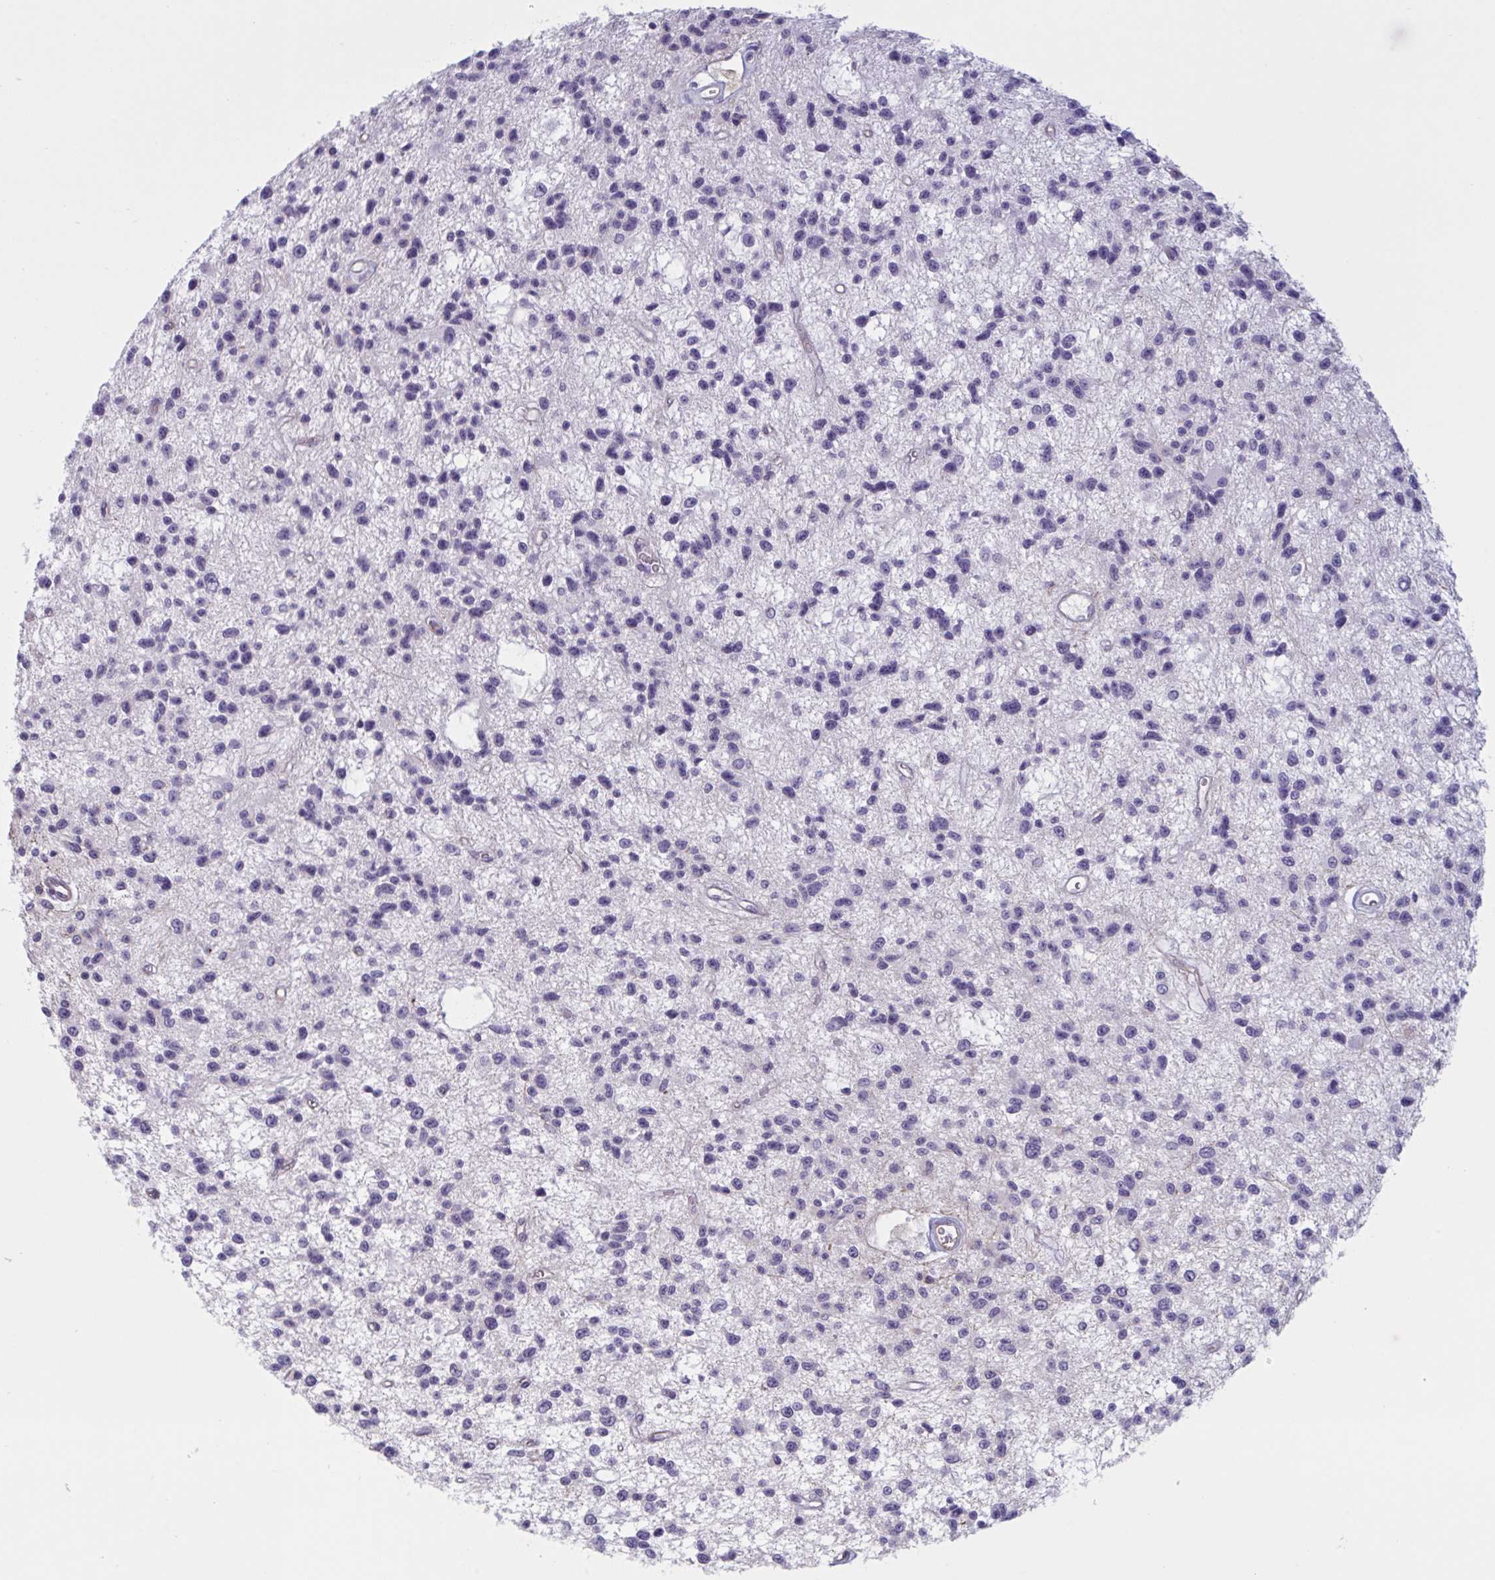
{"staining": {"intensity": "negative", "quantity": "none", "location": "none"}, "tissue": "glioma", "cell_type": "Tumor cells", "image_type": "cancer", "snomed": [{"axis": "morphology", "description": "Glioma, malignant, Low grade"}, {"axis": "topography", "description": "Brain"}], "caption": "This photomicrograph is of malignant glioma (low-grade) stained with IHC to label a protein in brown with the nuclei are counter-stained blue. There is no expression in tumor cells.", "gene": "OR1L3", "patient": {"sex": "male", "age": 43}}